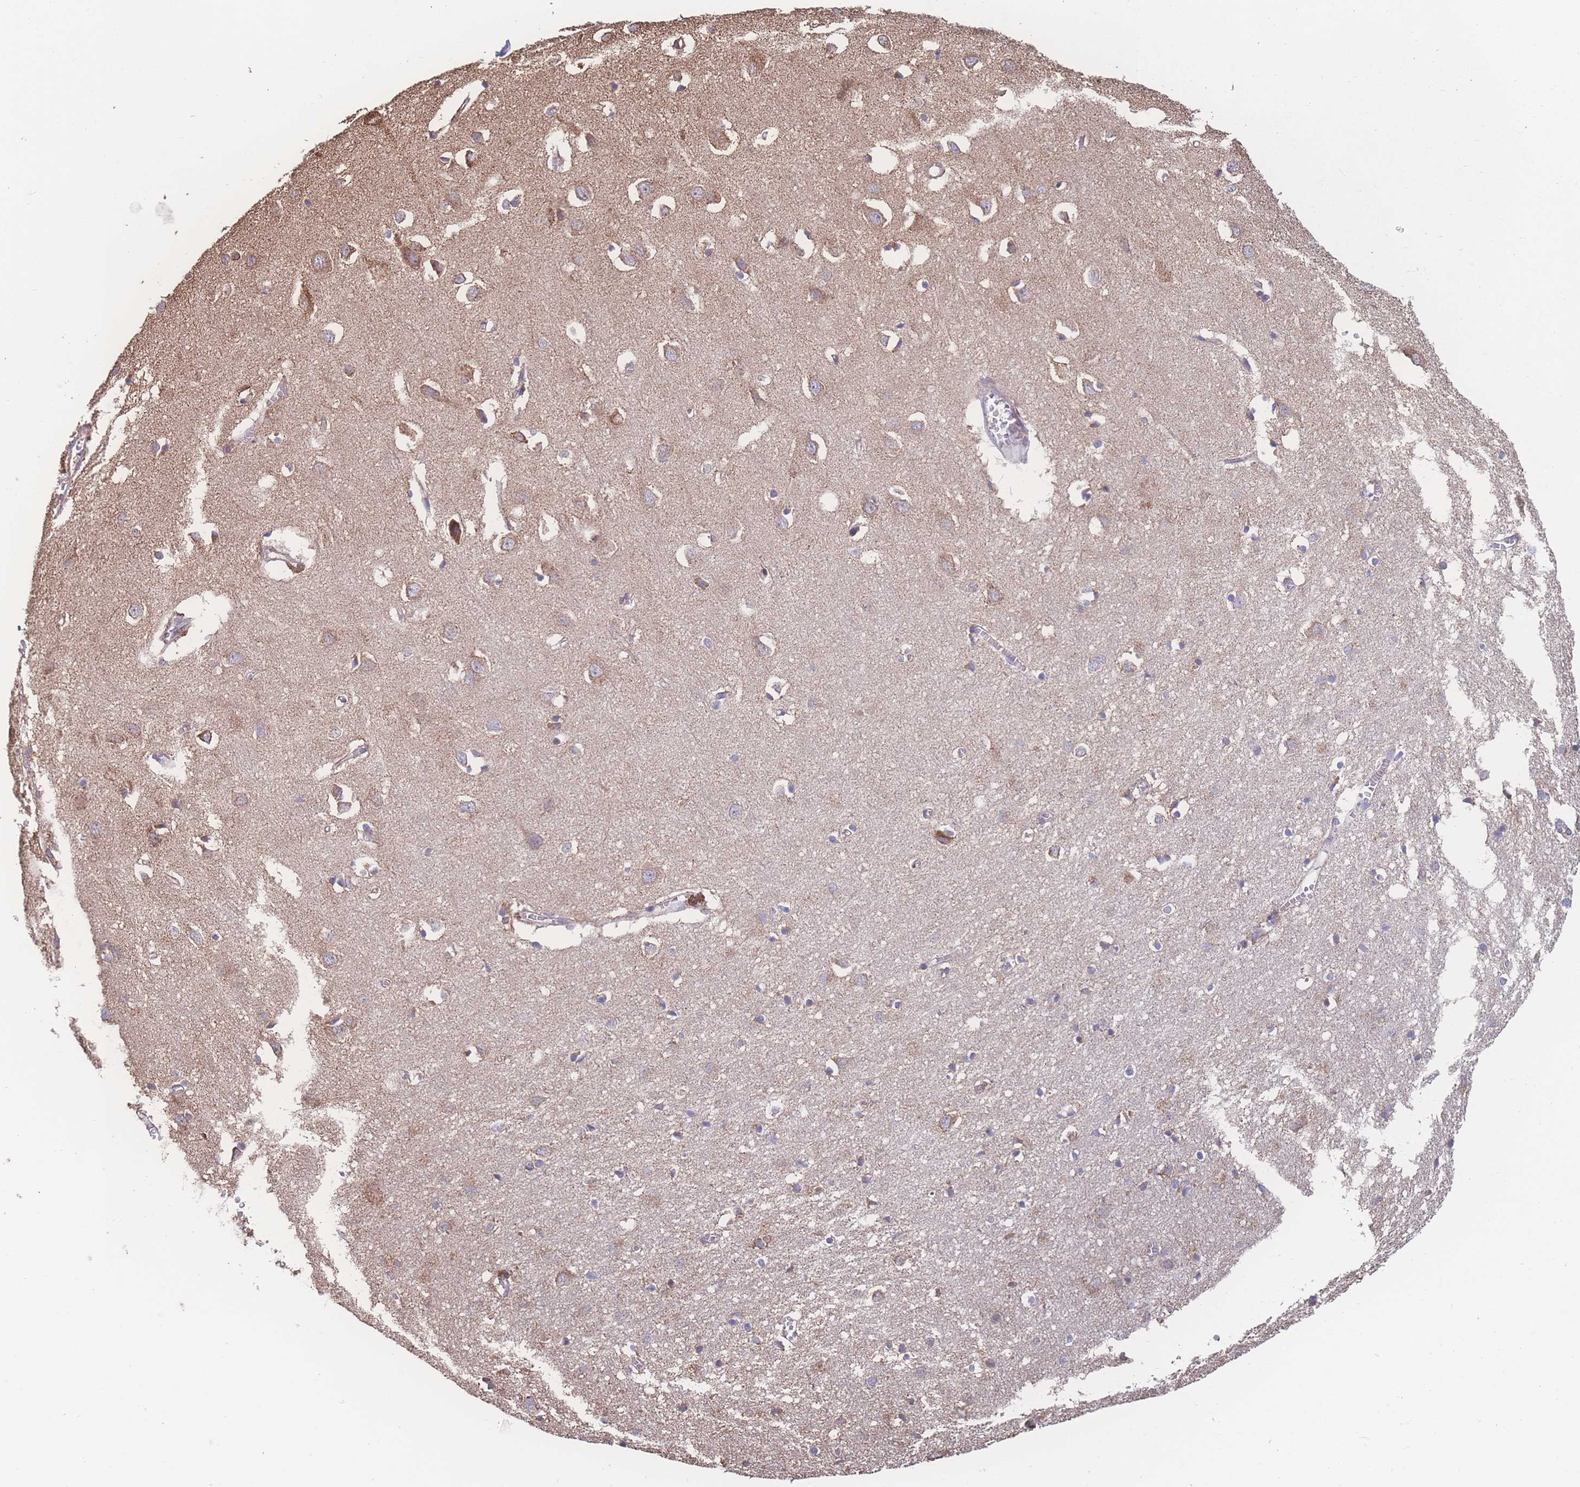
{"staining": {"intensity": "moderate", "quantity": "<25%", "location": "cytoplasmic/membranous"}, "tissue": "cerebral cortex", "cell_type": "Endothelial cells", "image_type": "normal", "snomed": [{"axis": "morphology", "description": "Normal tissue, NOS"}, {"axis": "topography", "description": "Cerebral cortex"}], "caption": "The photomicrograph exhibits immunohistochemical staining of benign cerebral cortex. There is moderate cytoplasmic/membranous staining is appreciated in about <25% of endothelial cells.", "gene": "SGSM3", "patient": {"sex": "female", "age": 64}}